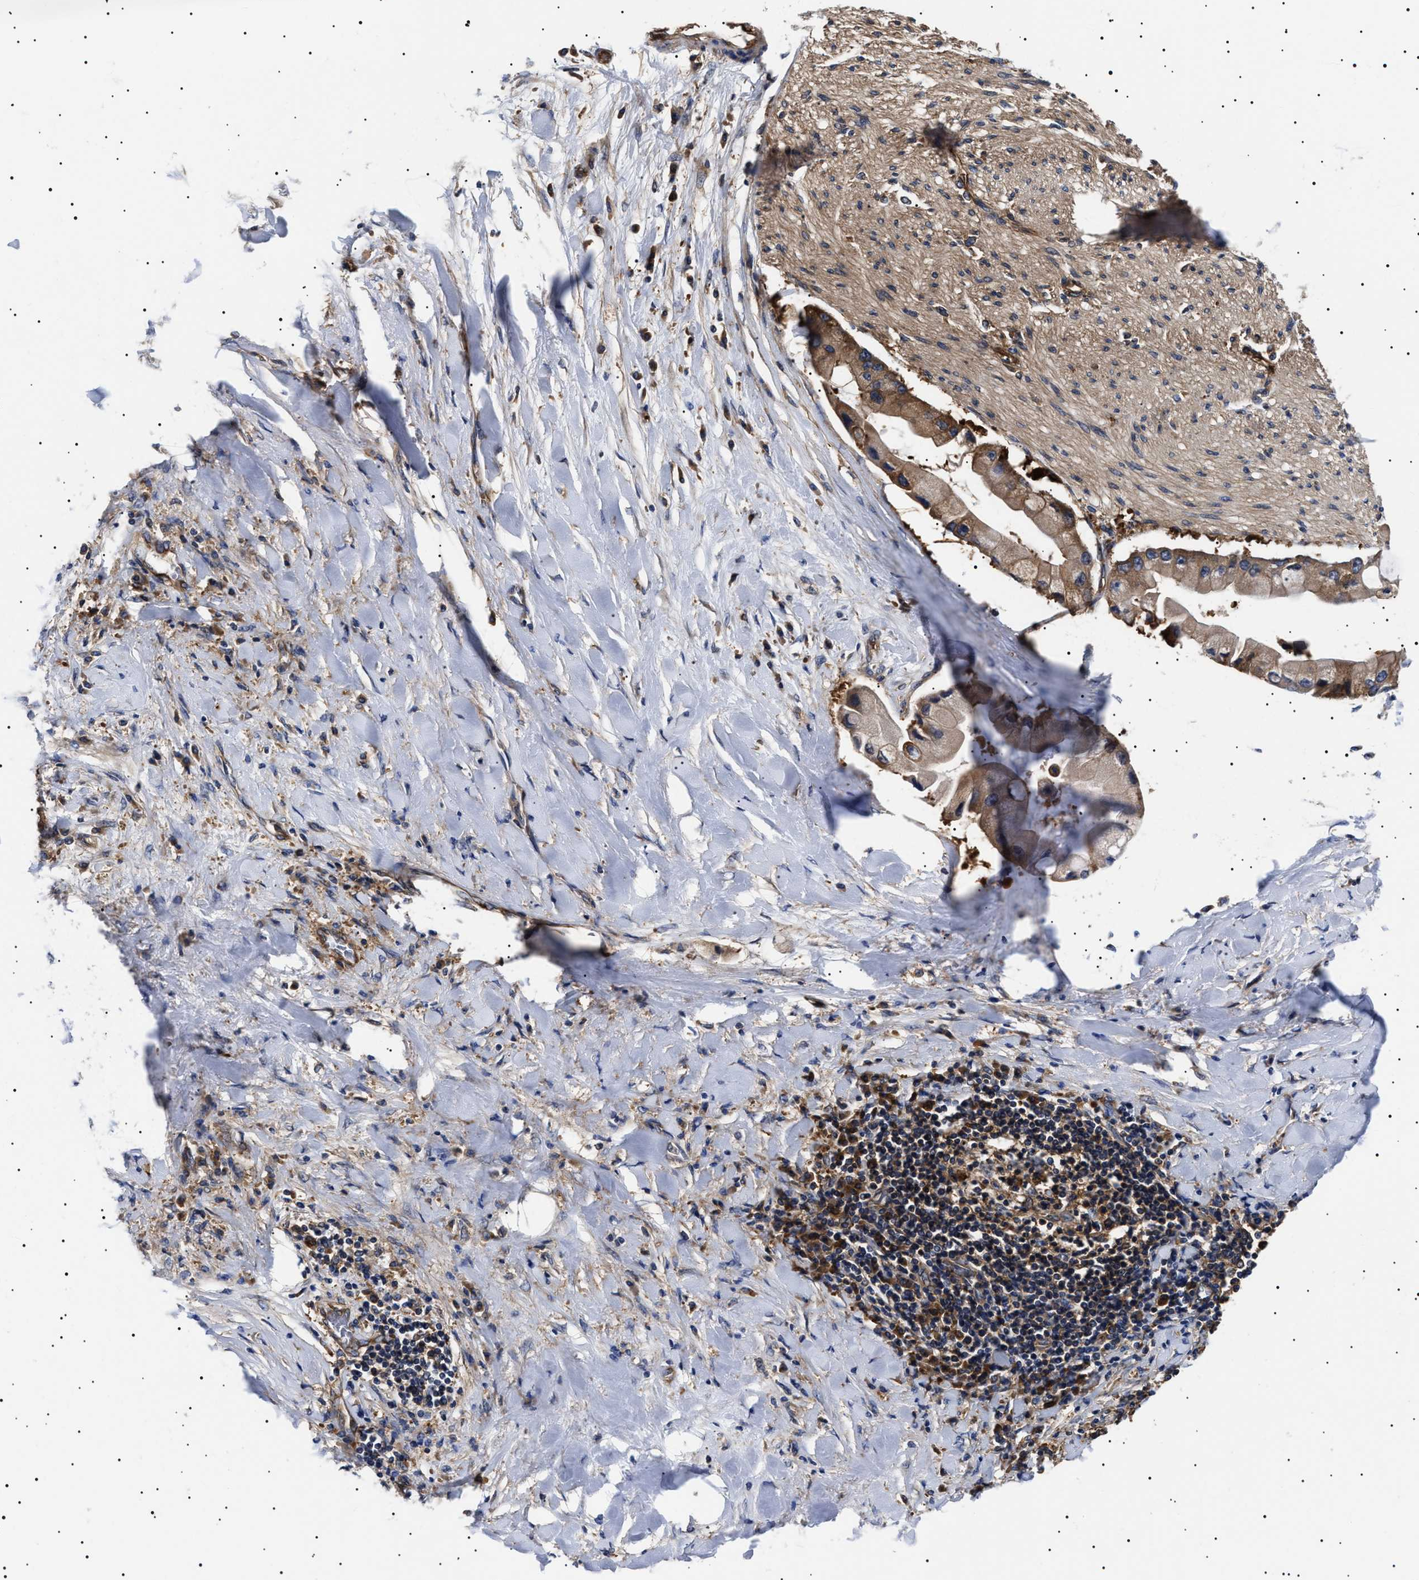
{"staining": {"intensity": "moderate", "quantity": ">75%", "location": "cytoplasmic/membranous"}, "tissue": "liver cancer", "cell_type": "Tumor cells", "image_type": "cancer", "snomed": [{"axis": "morphology", "description": "Cholangiocarcinoma"}, {"axis": "topography", "description": "Liver"}], "caption": "This is an image of immunohistochemistry (IHC) staining of liver cancer, which shows moderate staining in the cytoplasmic/membranous of tumor cells.", "gene": "TPP2", "patient": {"sex": "male", "age": 50}}